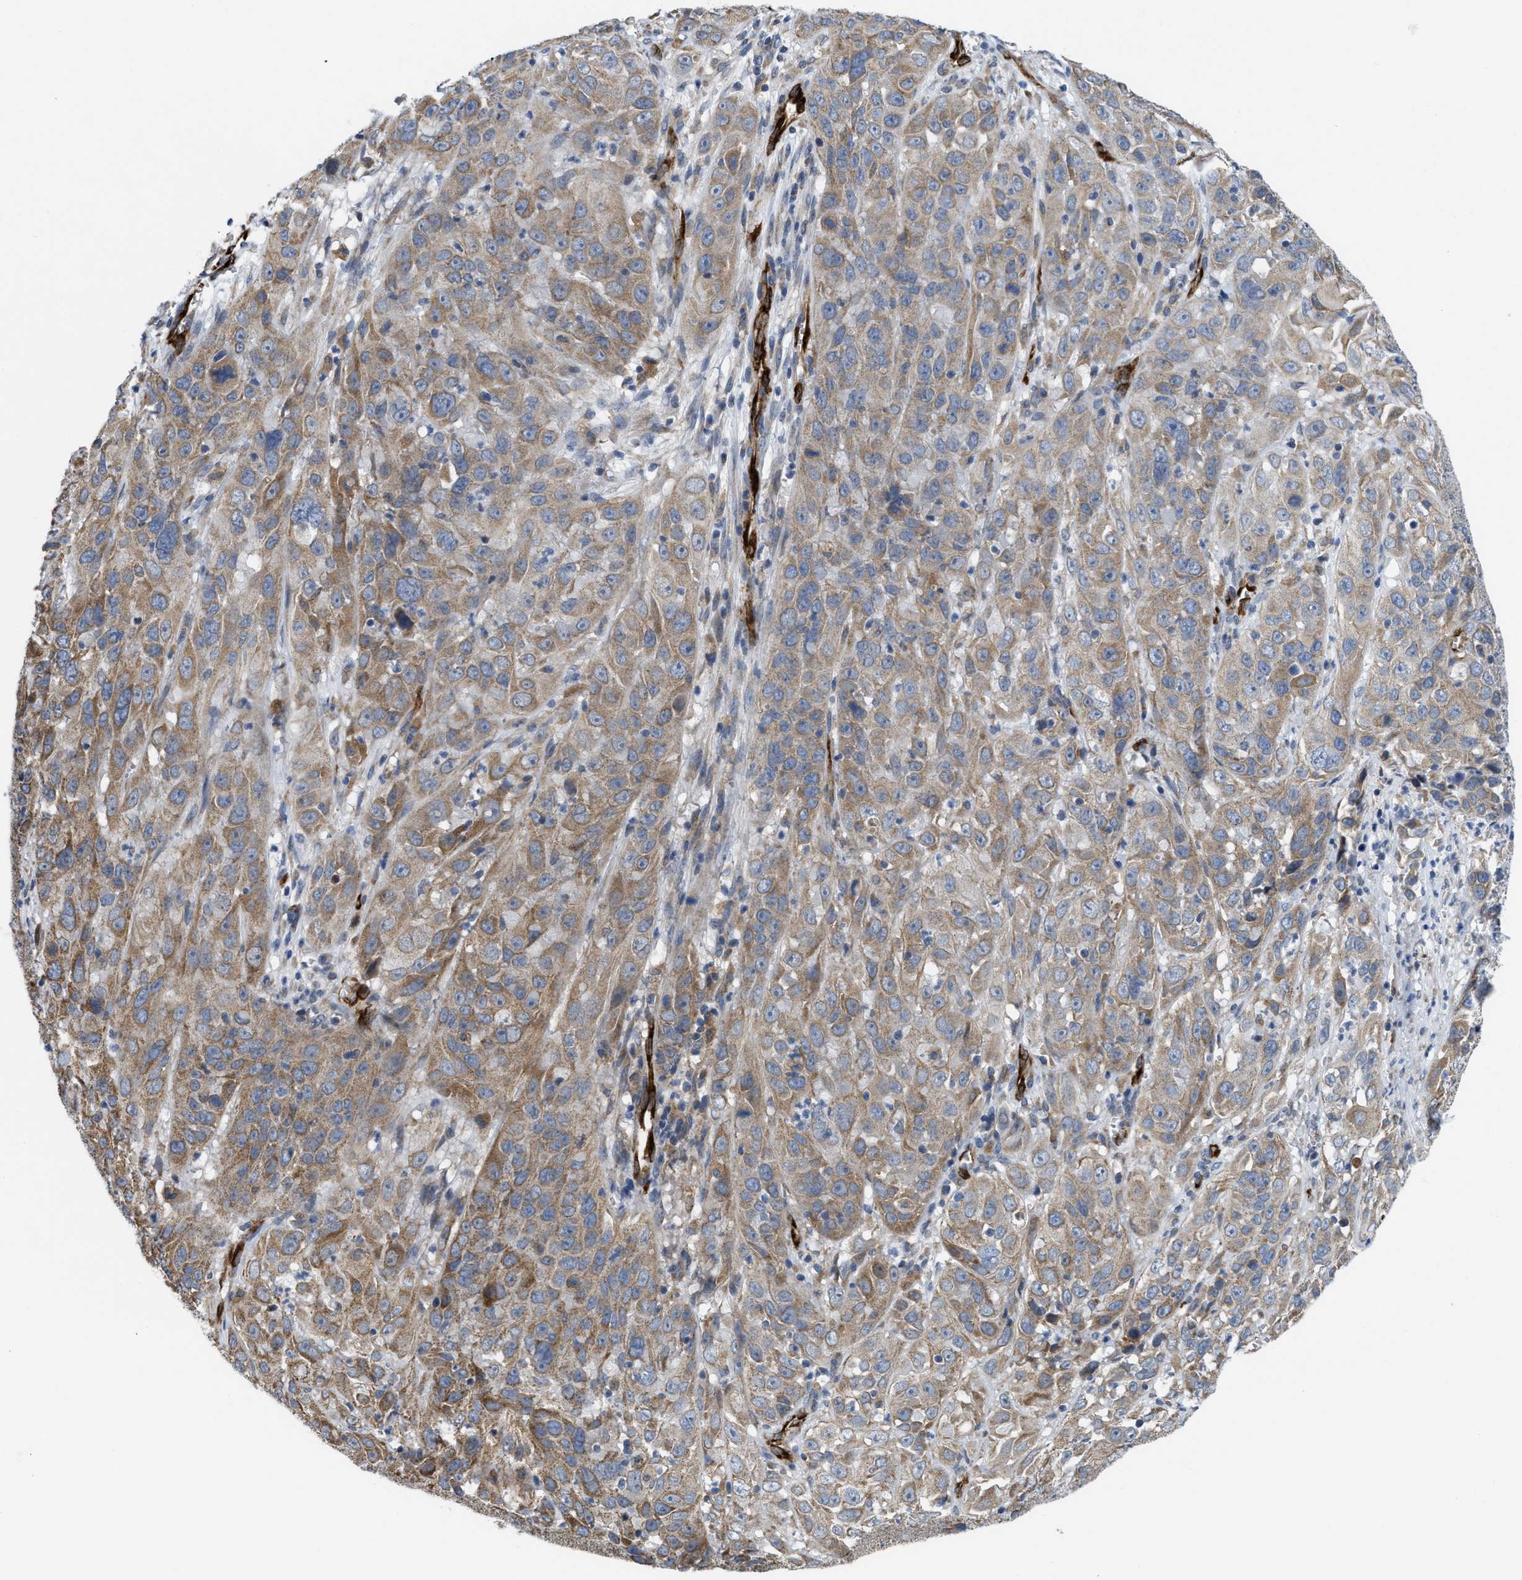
{"staining": {"intensity": "moderate", "quantity": ">75%", "location": "cytoplasmic/membranous"}, "tissue": "cervical cancer", "cell_type": "Tumor cells", "image_type": "cancer", "snomed": [{"axis": "morphology", "description": "Squamous cell carcinoma, NOS"}, {"axis": "topography", "description": "Cervix"}], "caption": "Moderate cytoplasmic/membranous protein positivity is present in about >75% of tumor cells in cervical cancer (squamous cell carcinoma). The staining was performed using DAB to visualize the protein expression in brown, while the nuclei were stained in blue with hematoxylin (Magnification: 20x).", "gene": "EOGT", "patient": {"sex": "female", "age": 32}}